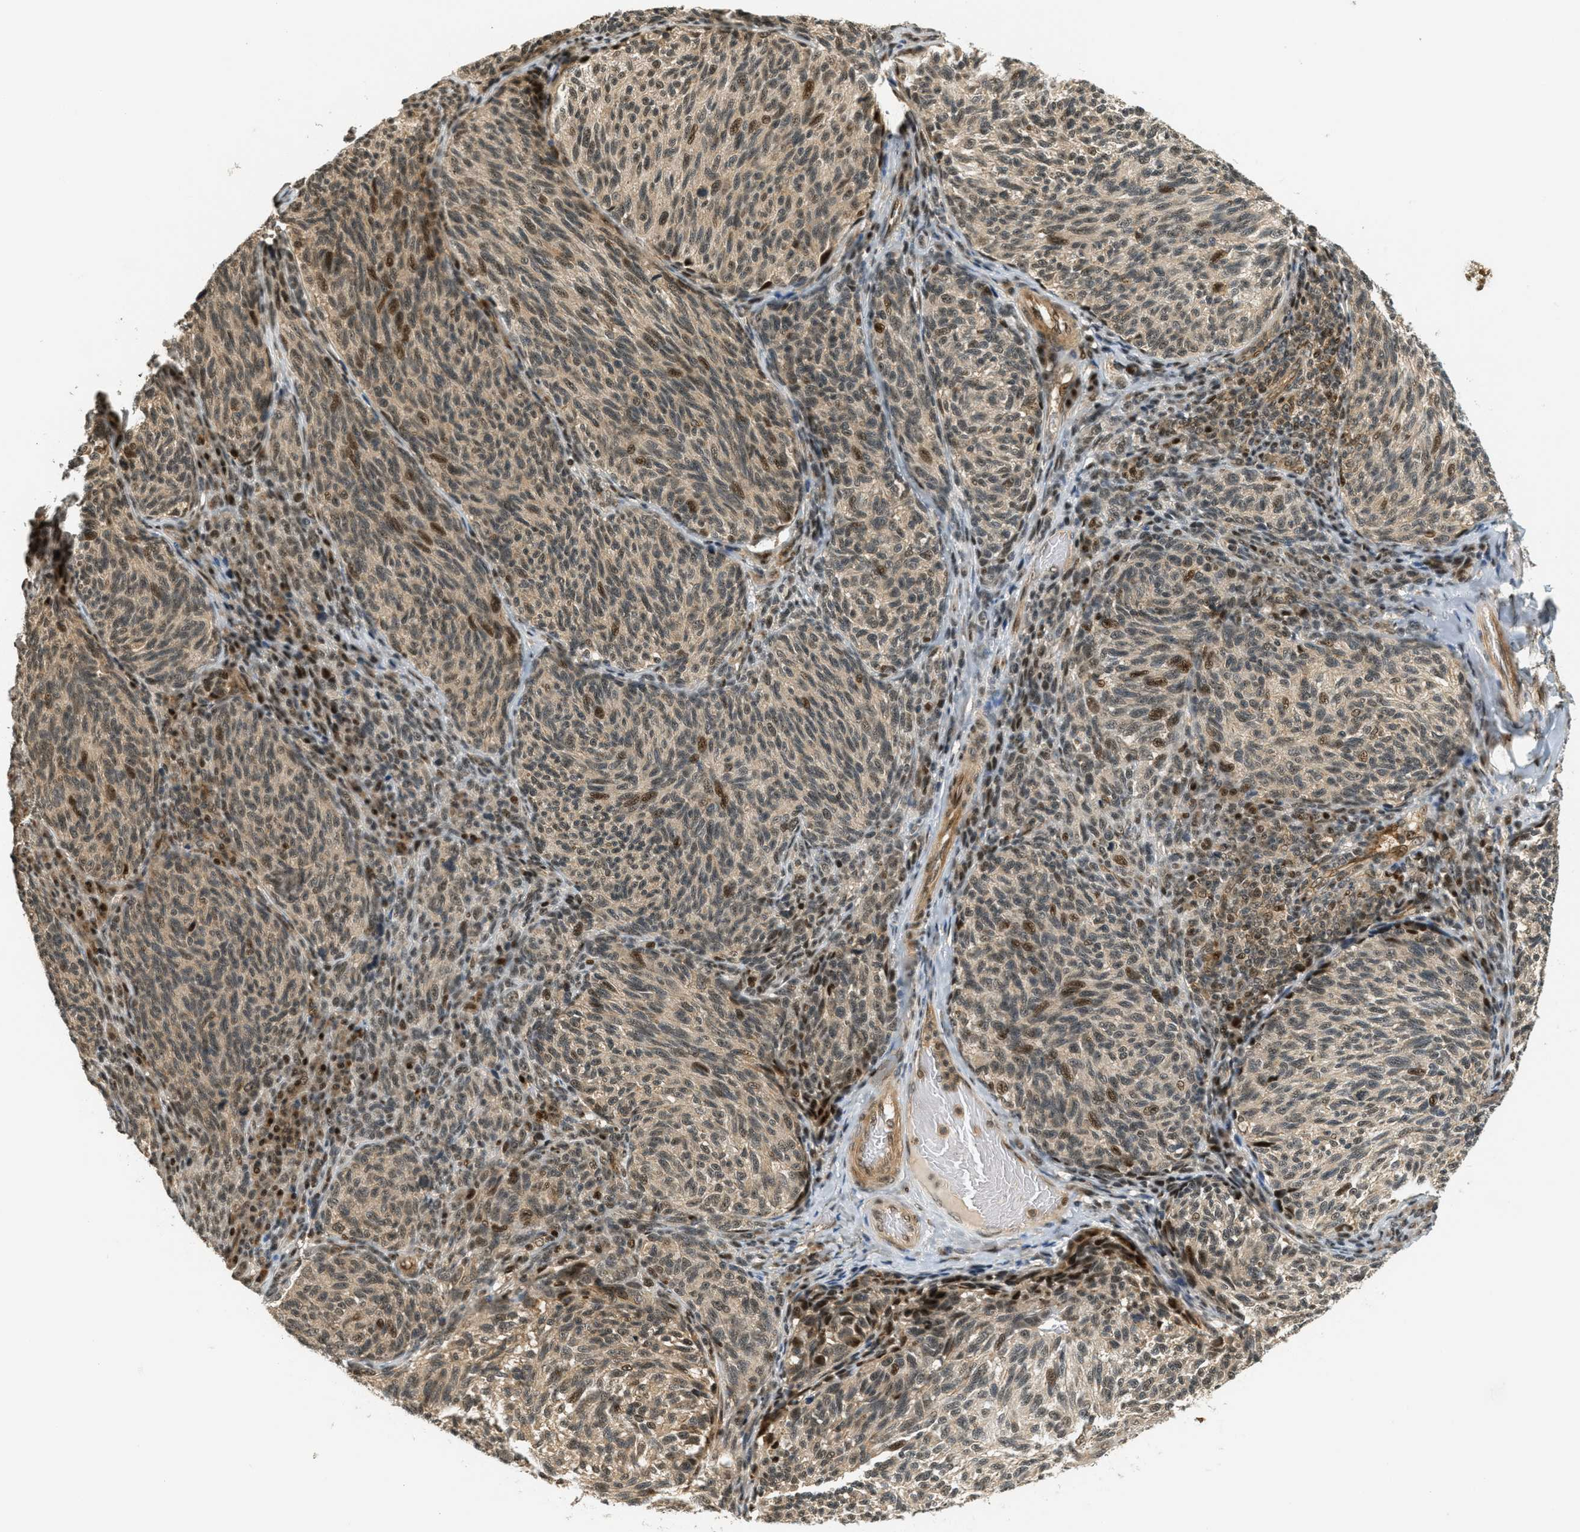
{"staining": {"intensity": "moderate", "quantity": "25%-75%", "location": "nuclear"}, "tissue": "melanoma", "cell_type": "Tumor cells", "image_type": "cancer", "snomed": [{"axis": "morphology", "description": "Malignant melanoma, NOS"}, {"axis": "topography", "description": "Skin"}], "caption": "A brown stain labels moderate nuclear positivity of a protein in human melanoma tumor cells. (DAB (3,3'-diaminobenzidine) = brown stain, brightfield microscopy at high magnification).", "gene": "FOXM1", "patient": {"sex": "female", "age": 73}}